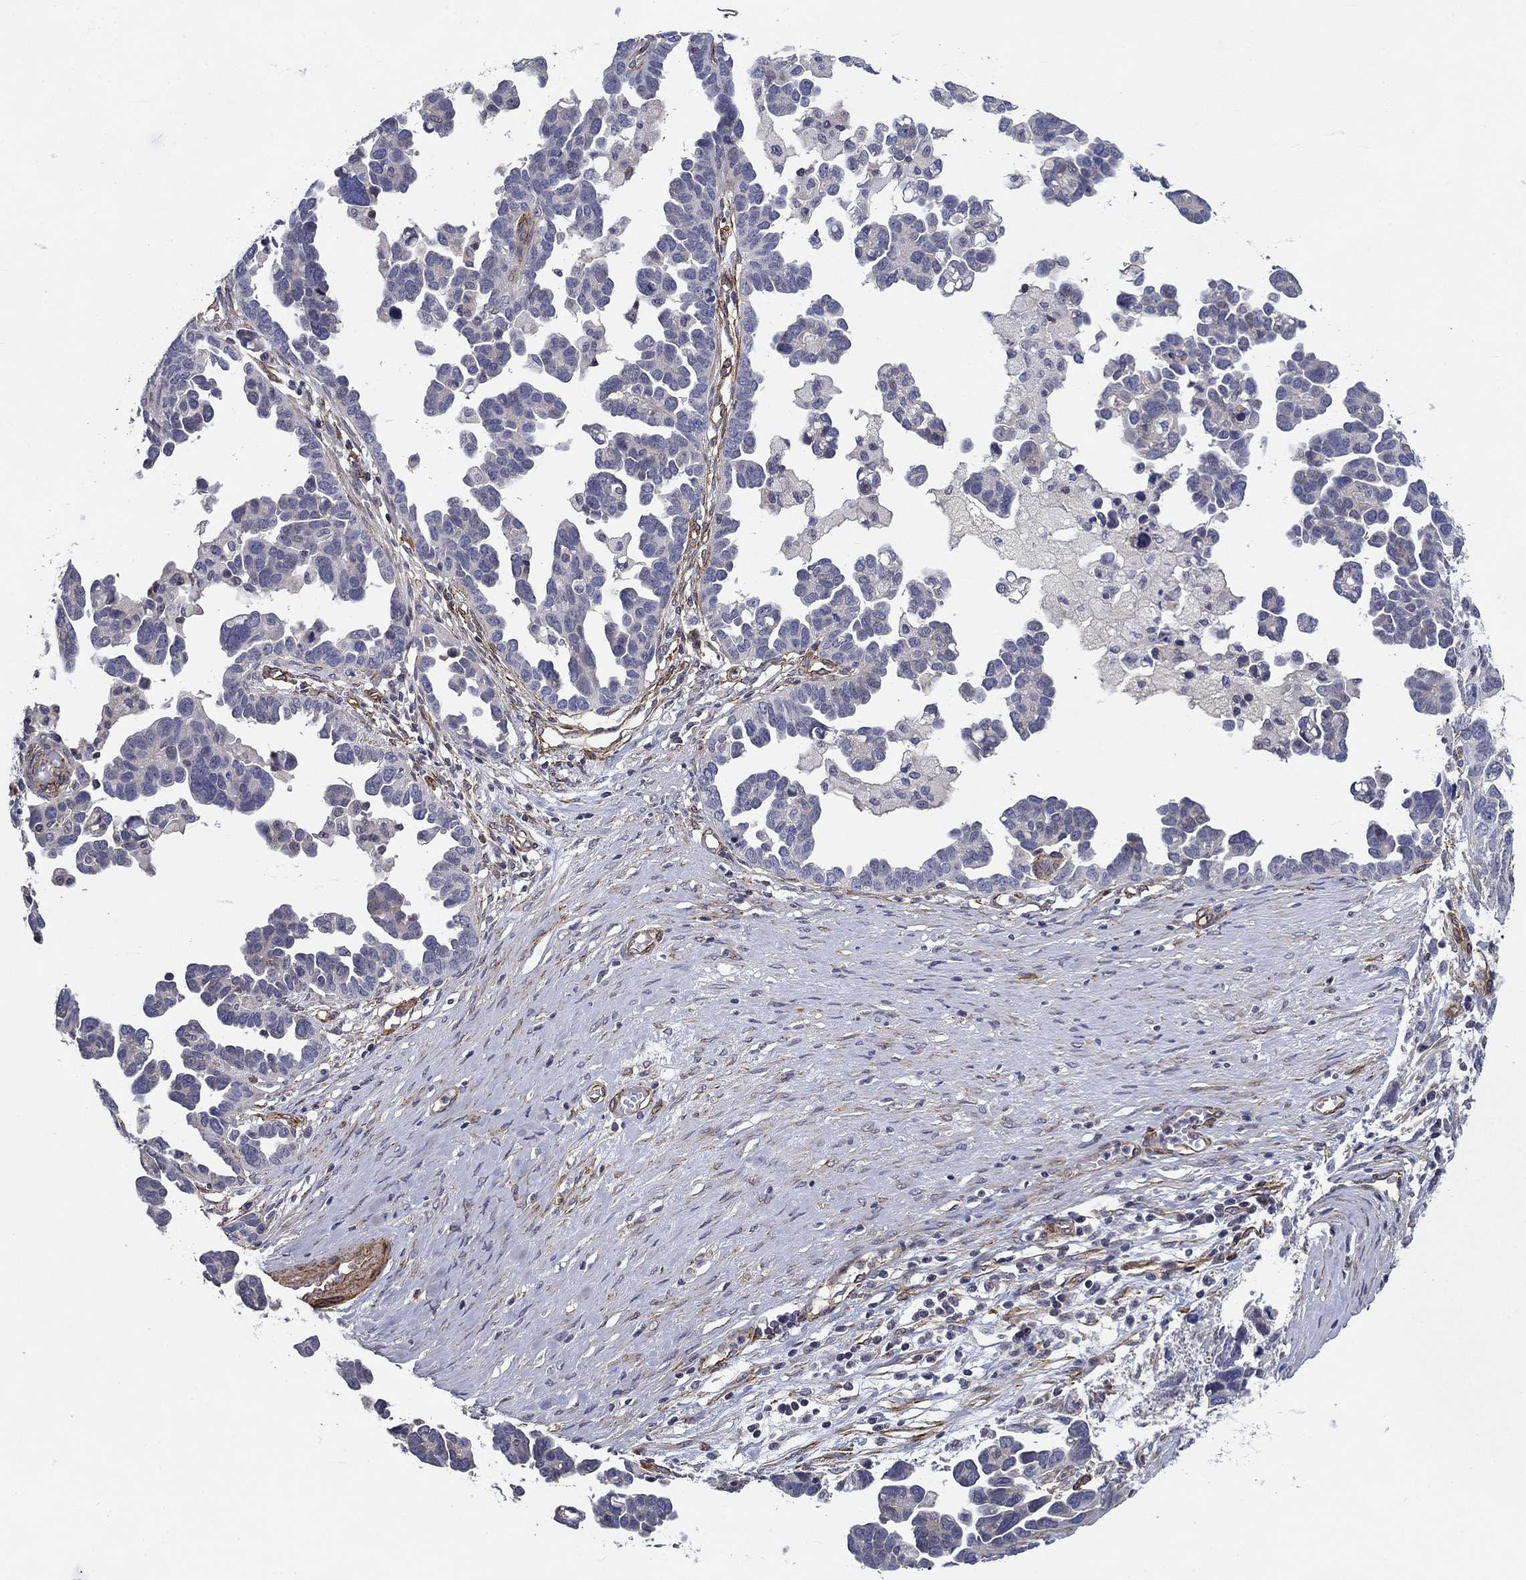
{"staining": {"intensity": "negative", "quantity": "none", "location": "none"}, "tissue": "ovarian cancer", "cell_type": "Tumor cells", "image_type": "cancer", "snomed": [{"axis": "morphology", "description": "Cystadenocarcinoma, serous, NOS"}, {"axis": "topography", "description": "Ovary"}], "caption": "Immunohistochemistry (IHC) of human ovarian cancer shows no staining in tumor cells. (DAB (3,3'-diaminobenzidine) IHC visualized using brightfield microscopy, high magnification).", "gene": "SYNC", "patient": {"sex": "female", "age": 54}}